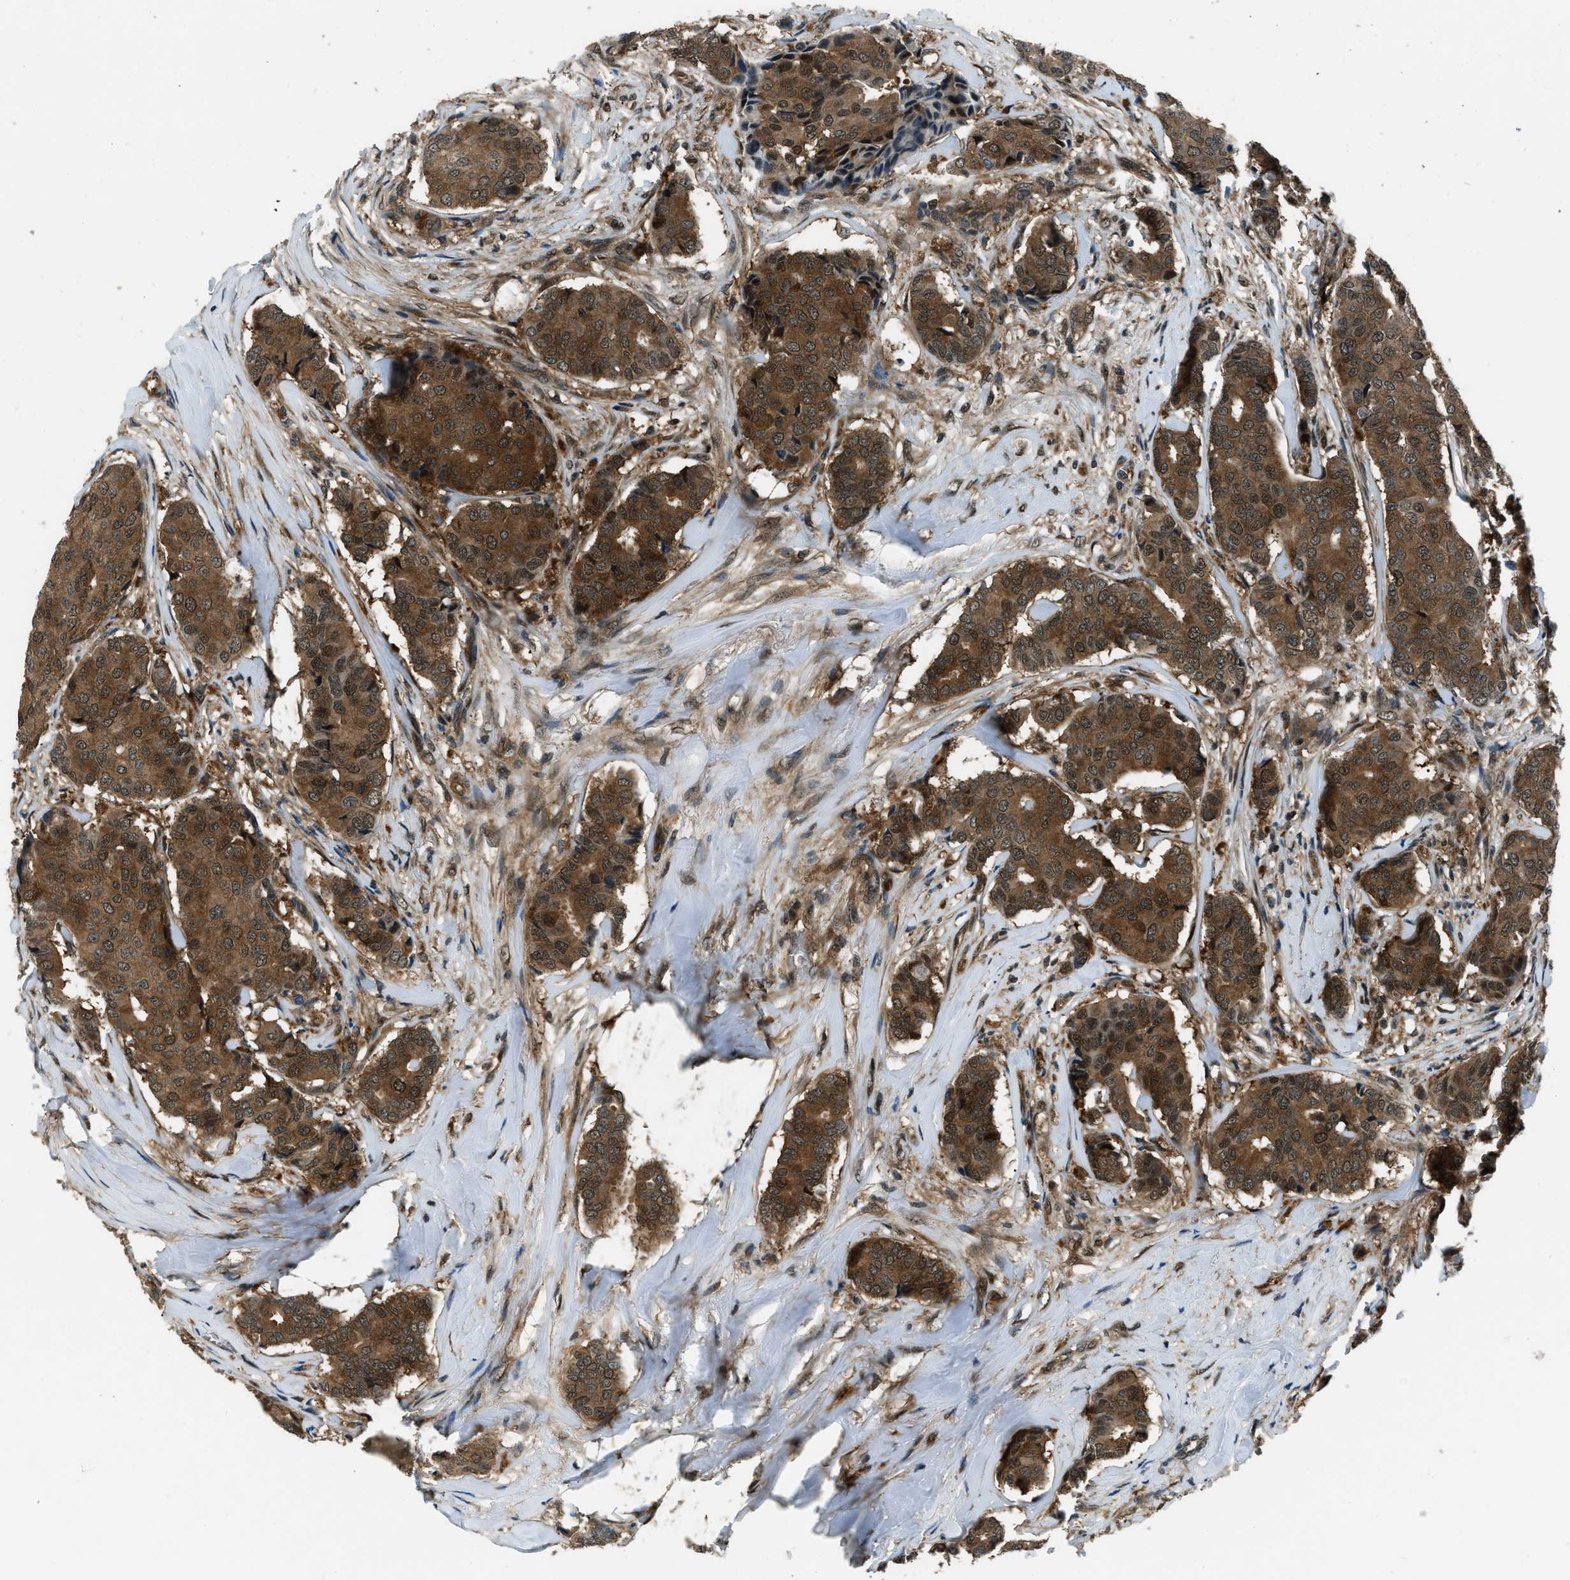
{"staining": {"intensity": "strong", "quantity": ">75%", "location": "cytoplasmic/membranous,nuclear"}, "tissue": "breast cancer", "cell_type": "Tumor cells", "image_type": "cancer", "snomed": [{"axis": "morphology", "description": "Duct carcinoma"}, {"axis": "topography", "description": "Breast"}], "caption": "Immunohistochemical staining of human breast cancer (infiltrating ductal carcinoma) displays high levels of strong cytoplasmic/membranous and nuclear protein staining in approximately >75% of tumor cells. (brown staining indicates protein expression, while blue staining denotes nuclei).", "gene": "NUDCD3", "patient": {"sex": "female", "age": 75}}